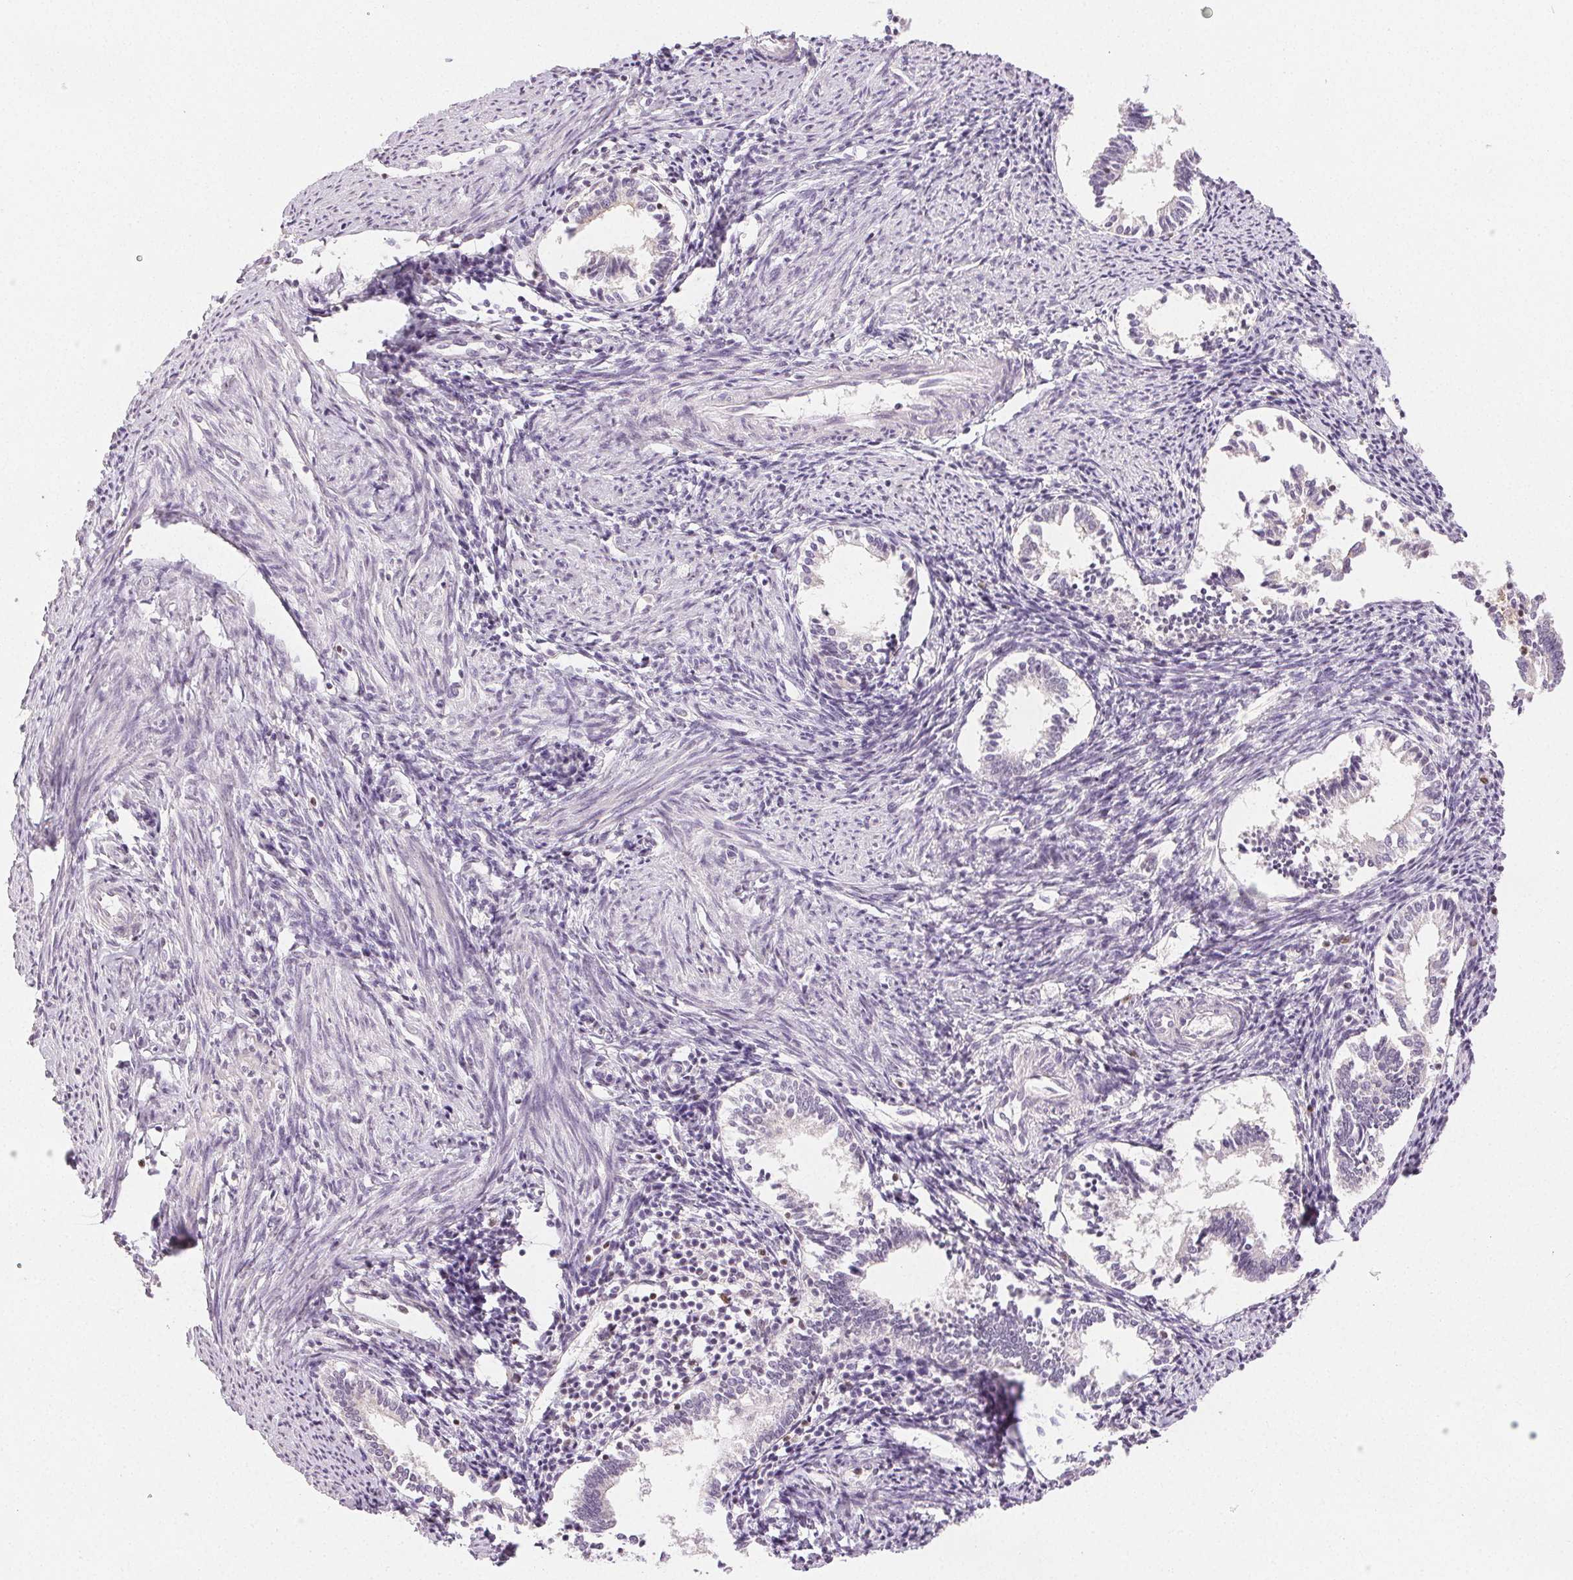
{"staining": {"intensity": "negative", "quantity": "none", "location": "none"}, "tissue": "endometrium", "cell_type": "Cells in endometrial stroma", "image_type": "normal", "snomed": [{"axis": "morphology", "description": "Normal tissue, NOS"}, {"axis": "topography", "description": "Endometrium"}], "caption": "A photomicrograph of human endometrium is negative for staining in cells in endometrial stroma. Brightfield microscopy of immunohistochemistry stained with DAB (brown) and hematoxylin (blue), captured at high magnification.", "gene": "RUNX2", "patient": {"sex": "female", "age": 41}}